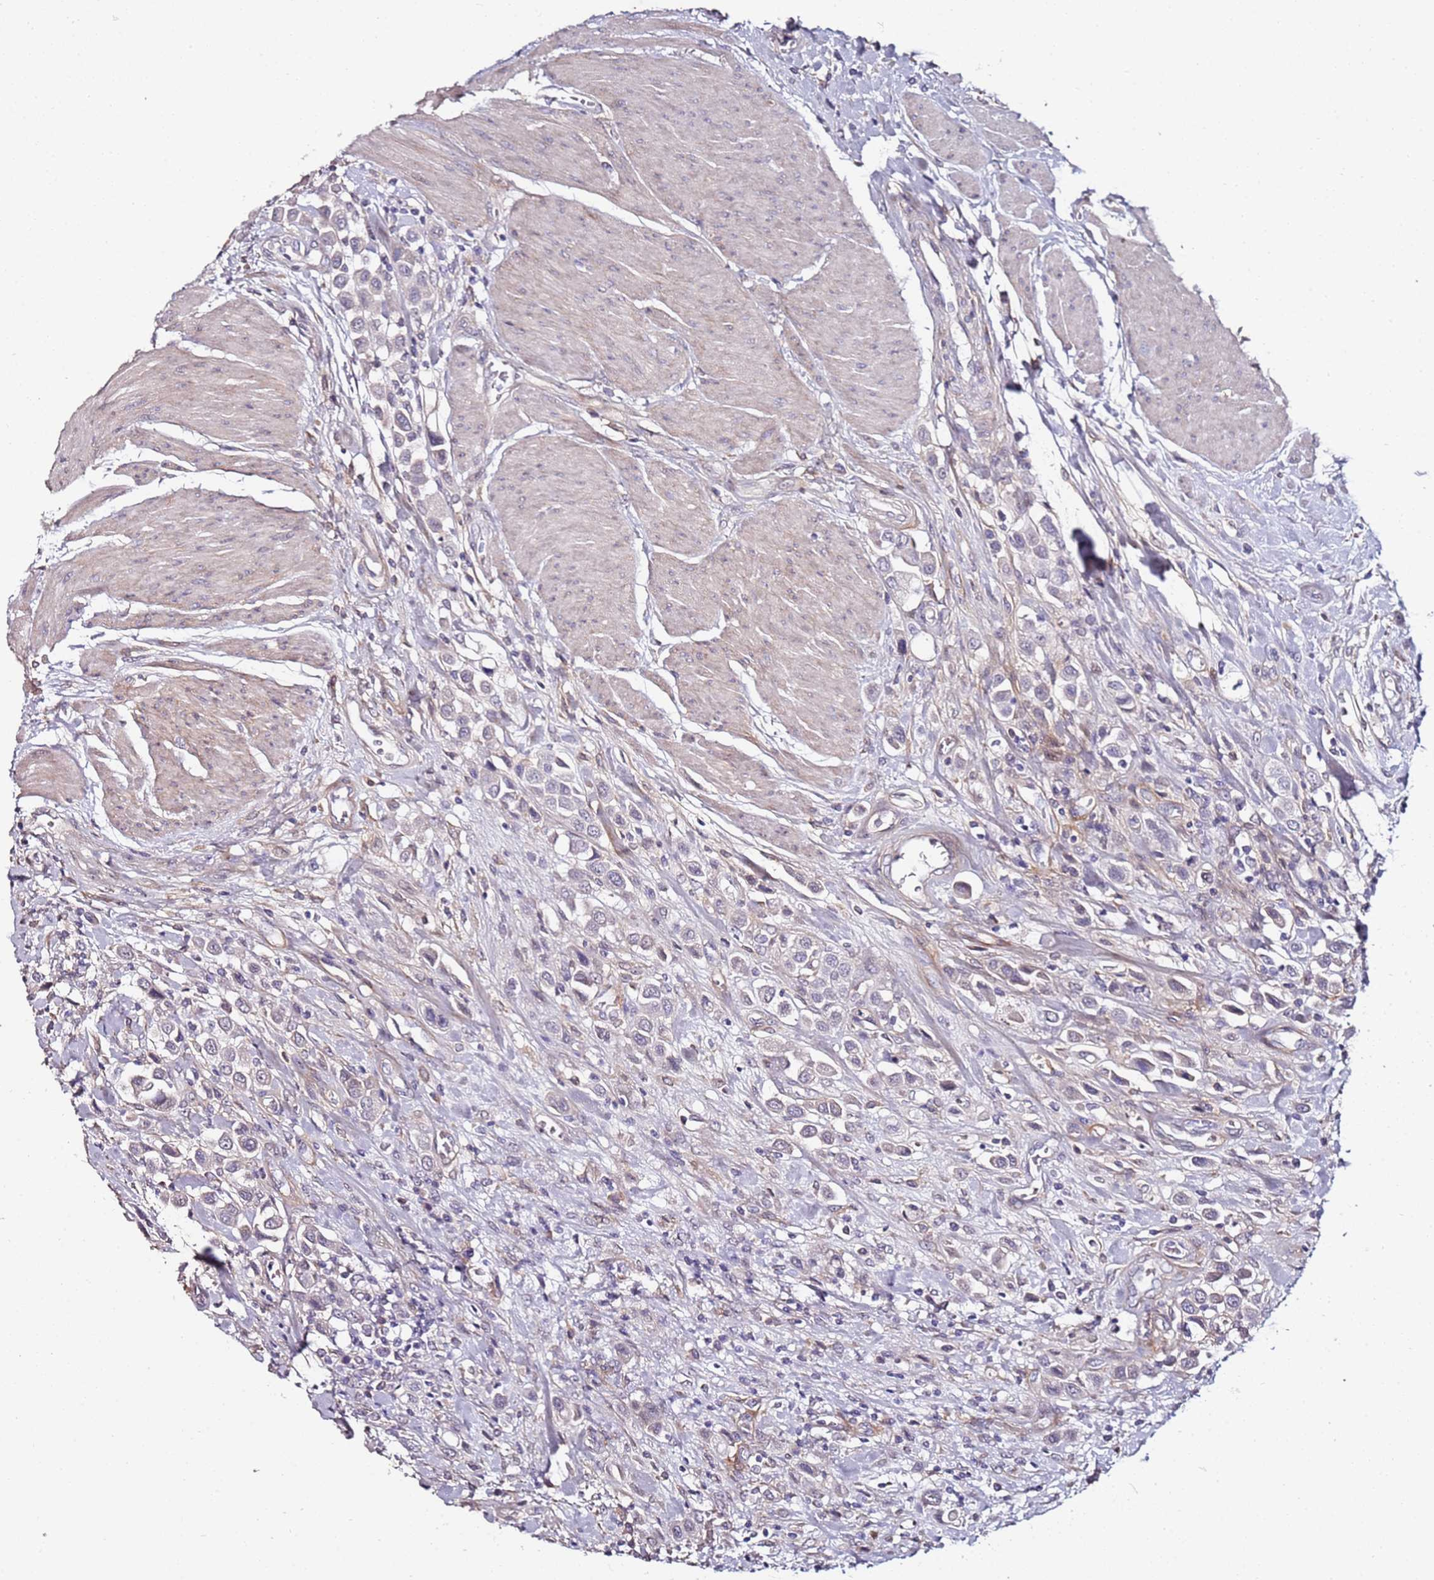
{"staining": {"intensity": "negative", "quantity": "none", "location": "none"}, "tissue": "urothelial cancer", "cell_type": "Tumor cells", "image_type": "cancer", "snomed": [{"axis": "morphology", "description": "Urothelial carcinoma, High grade"}, {"axis": "topography", "description": "Urinary bladder"}], "caption": "This is a image of immunohistochemistry staining of urothelial cancer, which shows no positivity in tumor cells.", "gene": "C3orf80", "patient": {"sex": "male", "age": 50}}